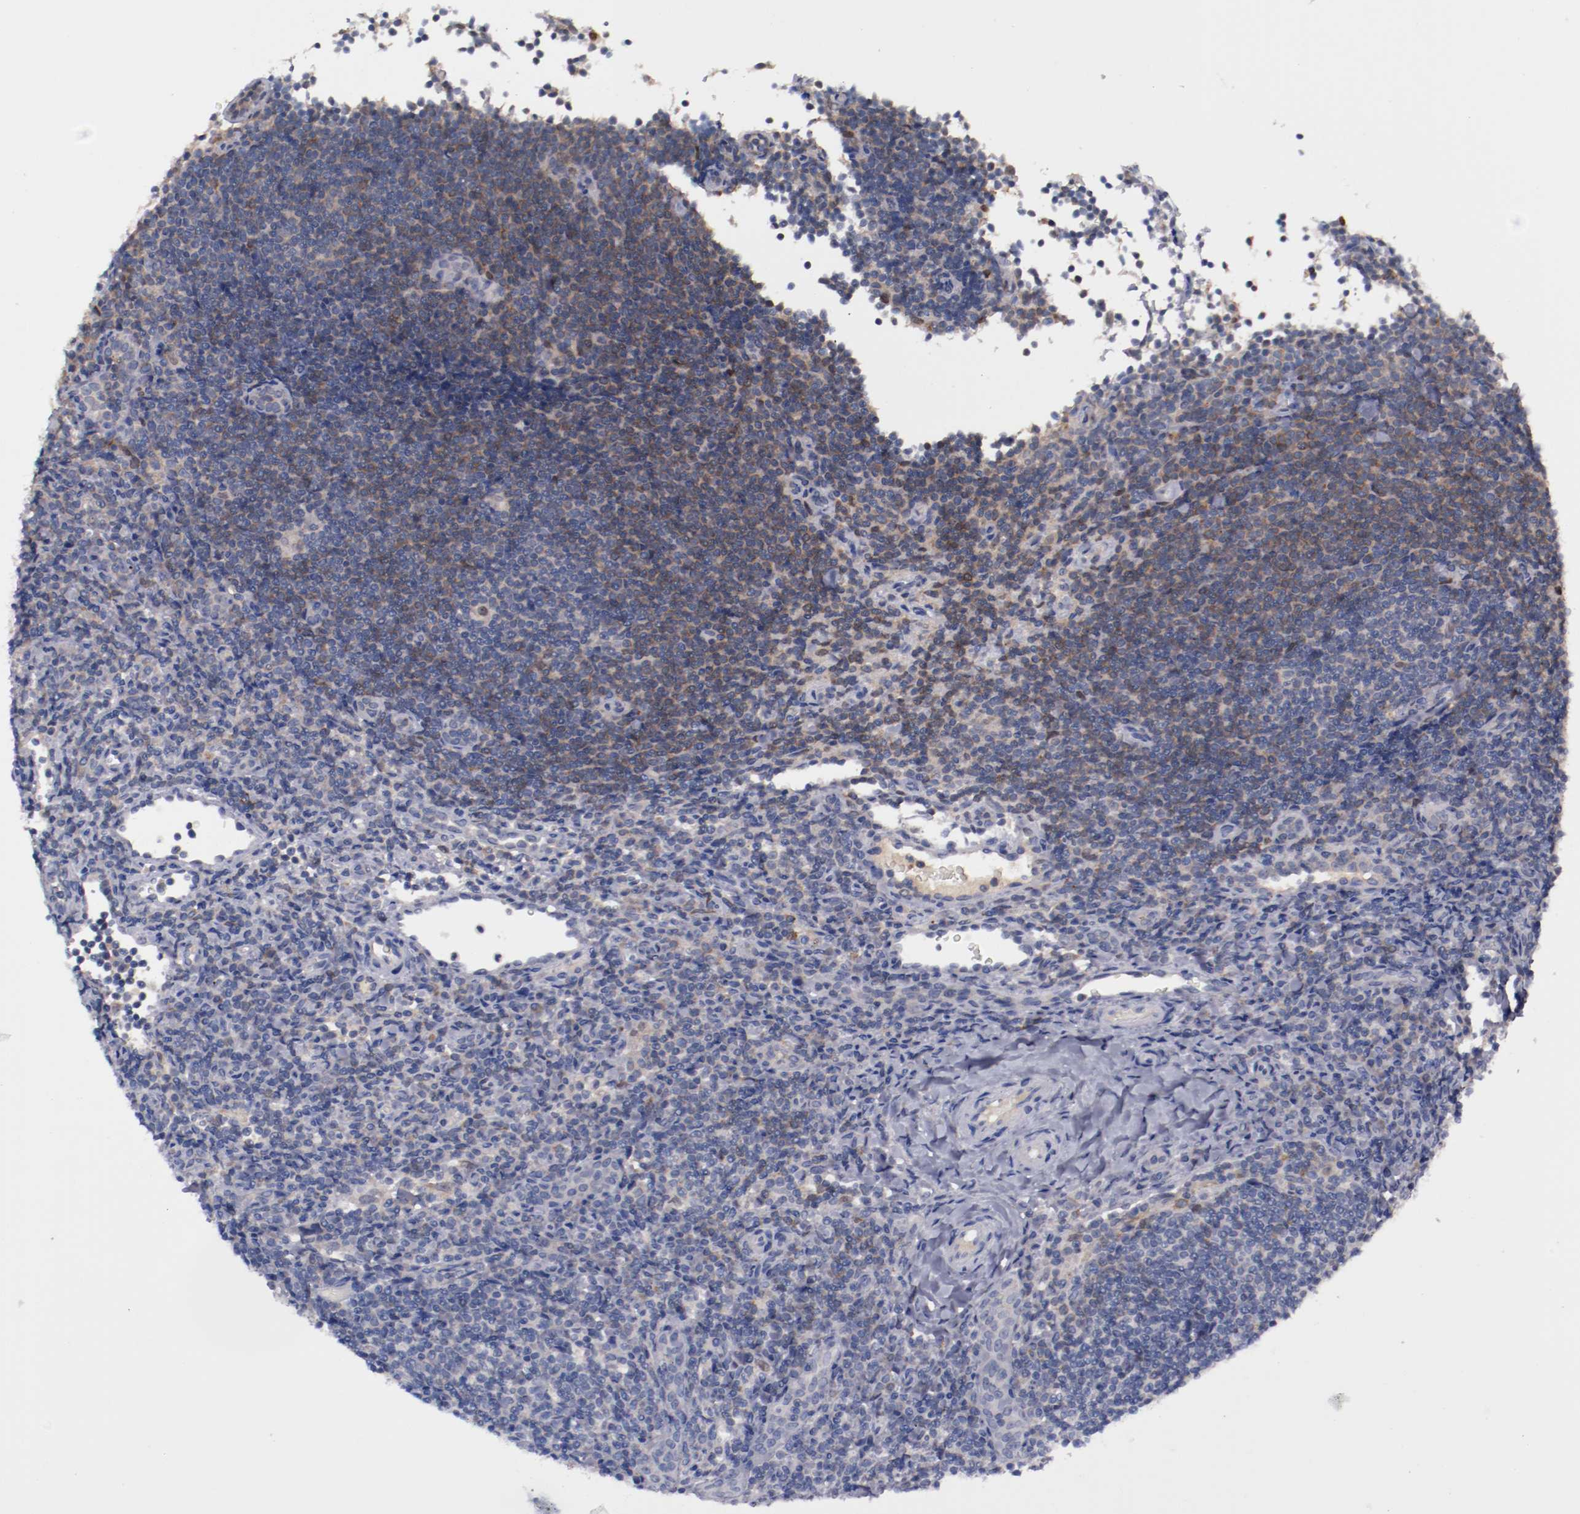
{"staining": {"intensity": "weak", "quantity": "<25%", "location": "cytoplasmic/membranous"}, "tissue": "lymphoma", "cell_type": "Tumor cells", "image_type": "cancer", "snomed": [{"axis": "morphology", "description": "Malignant lymphoma, non-Hodgkin's type, Low grade"}, {"axis": "topography", "description": "Lymph node"}], "caption": "Tumor cells are negative for protein expression in human malignant lymphoma, non-Hodgkin's type (low-grade).", "gene": "FAM81A", "patient": {"sex": "female", "age": 76}}